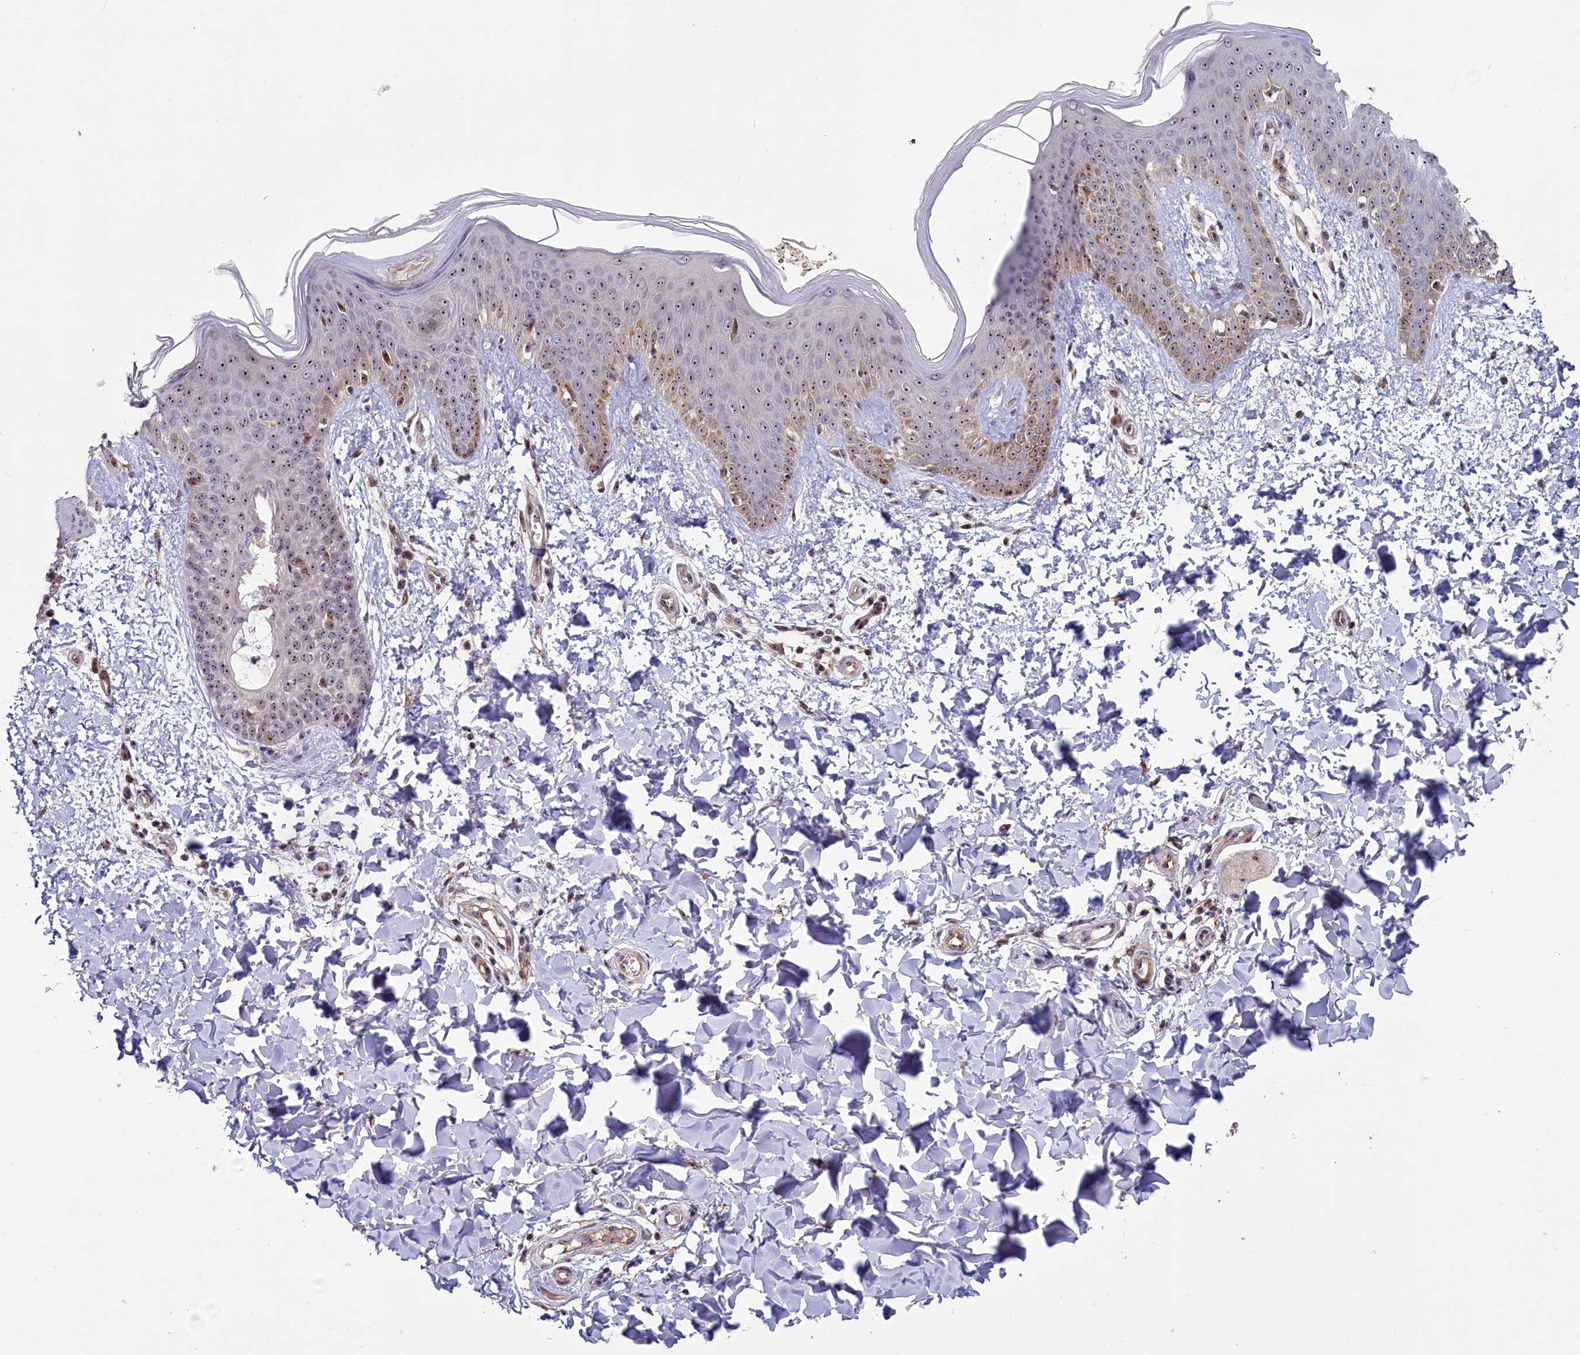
{"staining": {"intensity": "weak", "quantity": ">75%", "location": "cytoplasmic/membranous"}, "tissue": "skin", "cell_type": "Fibroblasts", "image_type": "normal", "snomed": [{"axis": "morphology", "description": "Normal tissue, NOS"}, {"axis": "topography", "description": "Skin"}], "caption": "Protein expression analysis of benign skin reveals weak cytoplasmic/membranous positivity in about >75% of fibroblasts.", "gene": "TCOF1", "patient": {"sex": "male", "age": 36}}